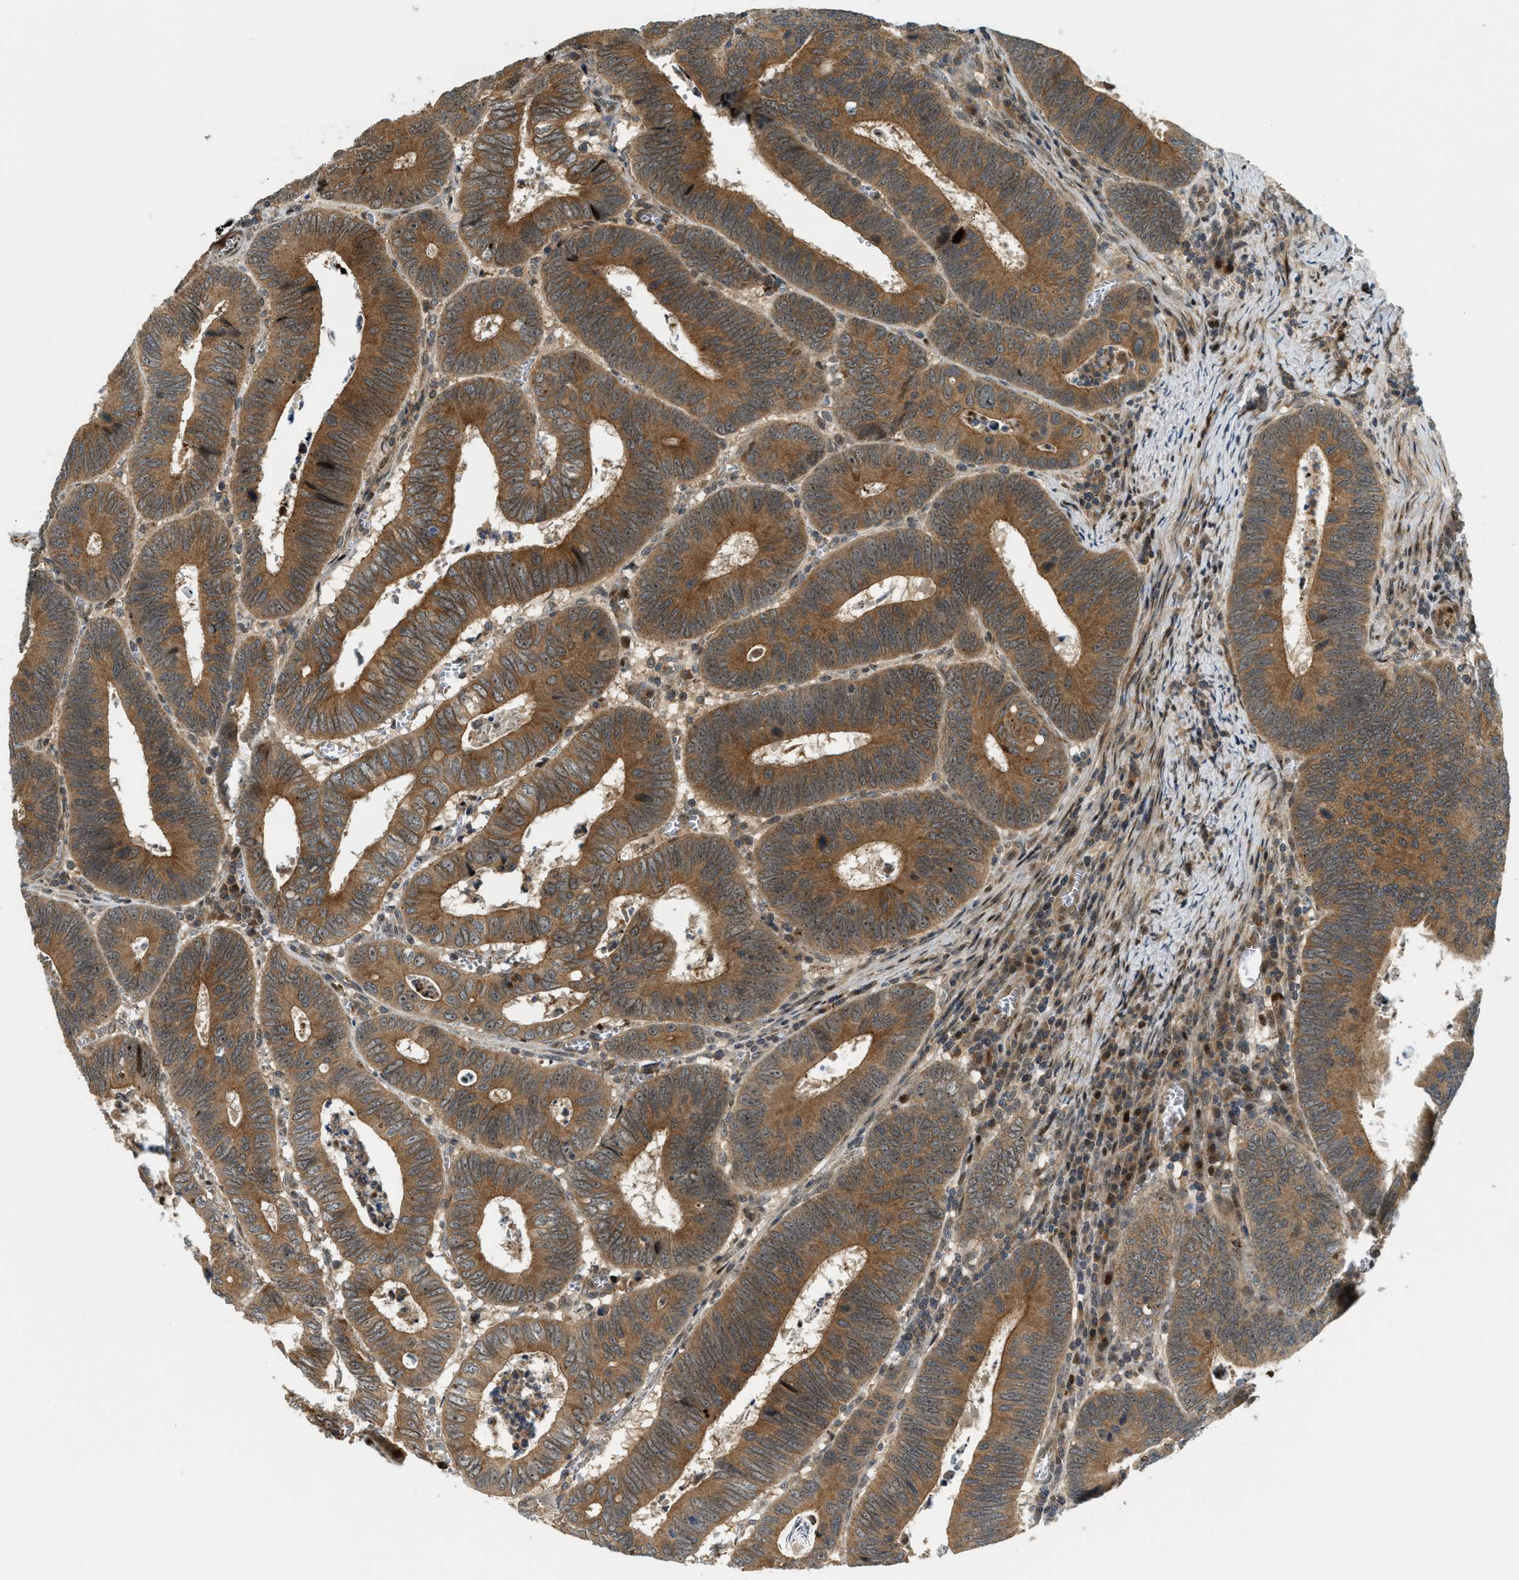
{"staining": {"intensity": "moderate", "quantity": ">75%", "location": "cytoplasmic/membranous"}, "tissue": "colorectal cancer", "cell_type": "Tumor cells", "image_type": "cancer", "snomed": [{"axis": "morphology", "description": "Inflammation, NOS"}, {"axis": "morphology", "description": "Adenocarcinoma, NOS"}, {"axis": "topography", "description": "Colon"}], "caption": "Moderate cytoplasmic/membranous protein positivity is appreciated in approximately >75% of tumor cells in colorectal adenocarcinoma. The staining is performed using DAB (3,3'-diaminobenzidine) brown chromogen to label protein expression. The nuclei are counter-stained blue using hematoxylin.", "gene": "TRAPPC14", "patient": {"sex": "male", "age": 72}}